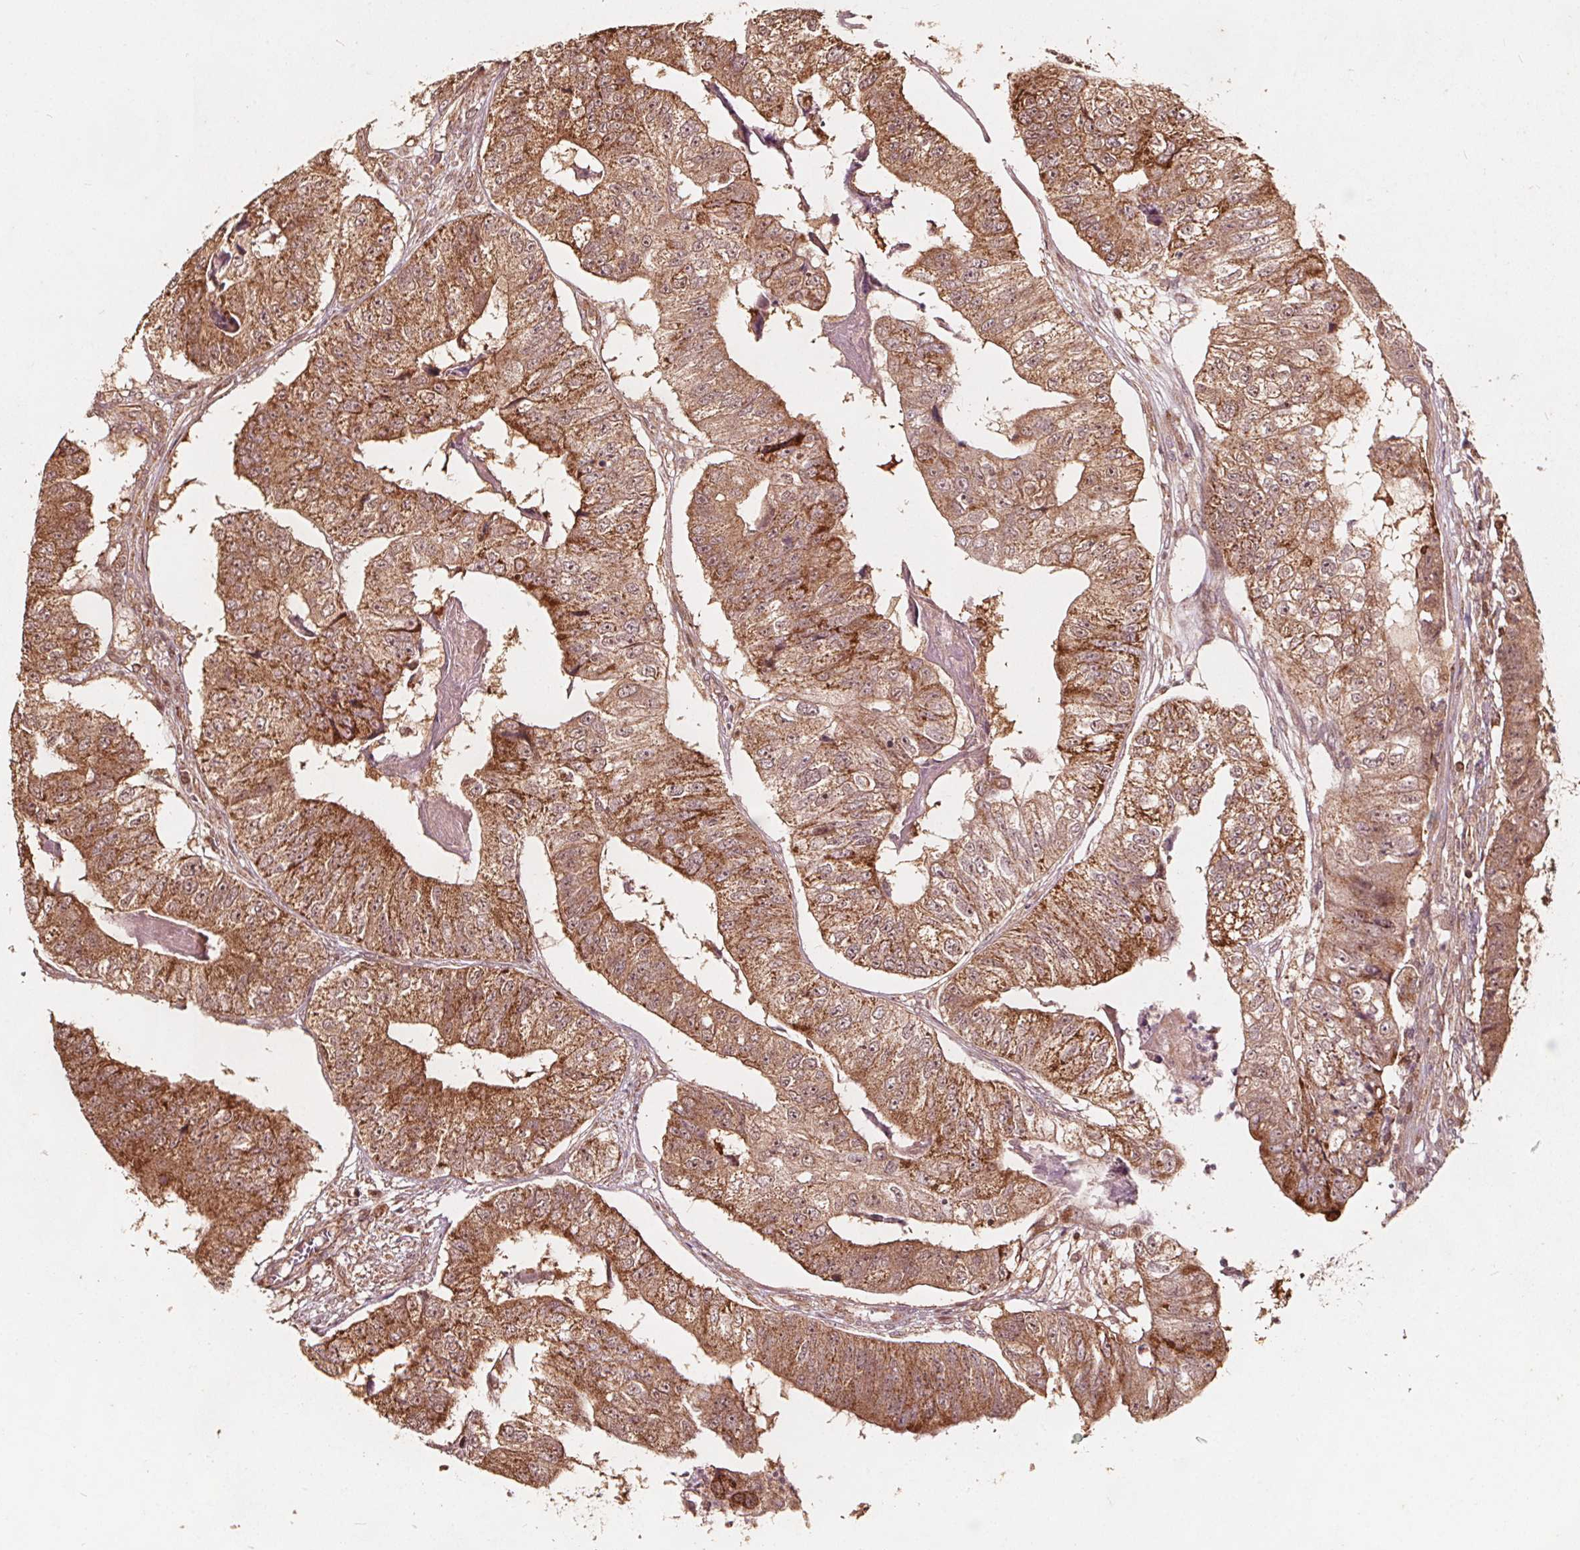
{"staining": {"intensity": "moderate", "quantity": ">75%", "location": "cytoplasmic/membranous"}, "tissue": "colorectal cancer", "cell_type": "Tumor cells", "image_type": "cancer", "snomed": [{"axis": "morphology", "description": "Adenocarcinoma, NOS"}, {"axis": "topography", "description": "Colon"}], "caption": "DAB immunohistochemical staining of colorectal adenocarcinoma displays moderate cytoplasmic/membranous protein positivity in approximately >75% of tumor cells.", "gene": "AIP", "patient": {"sex": "female", "age": 67}}